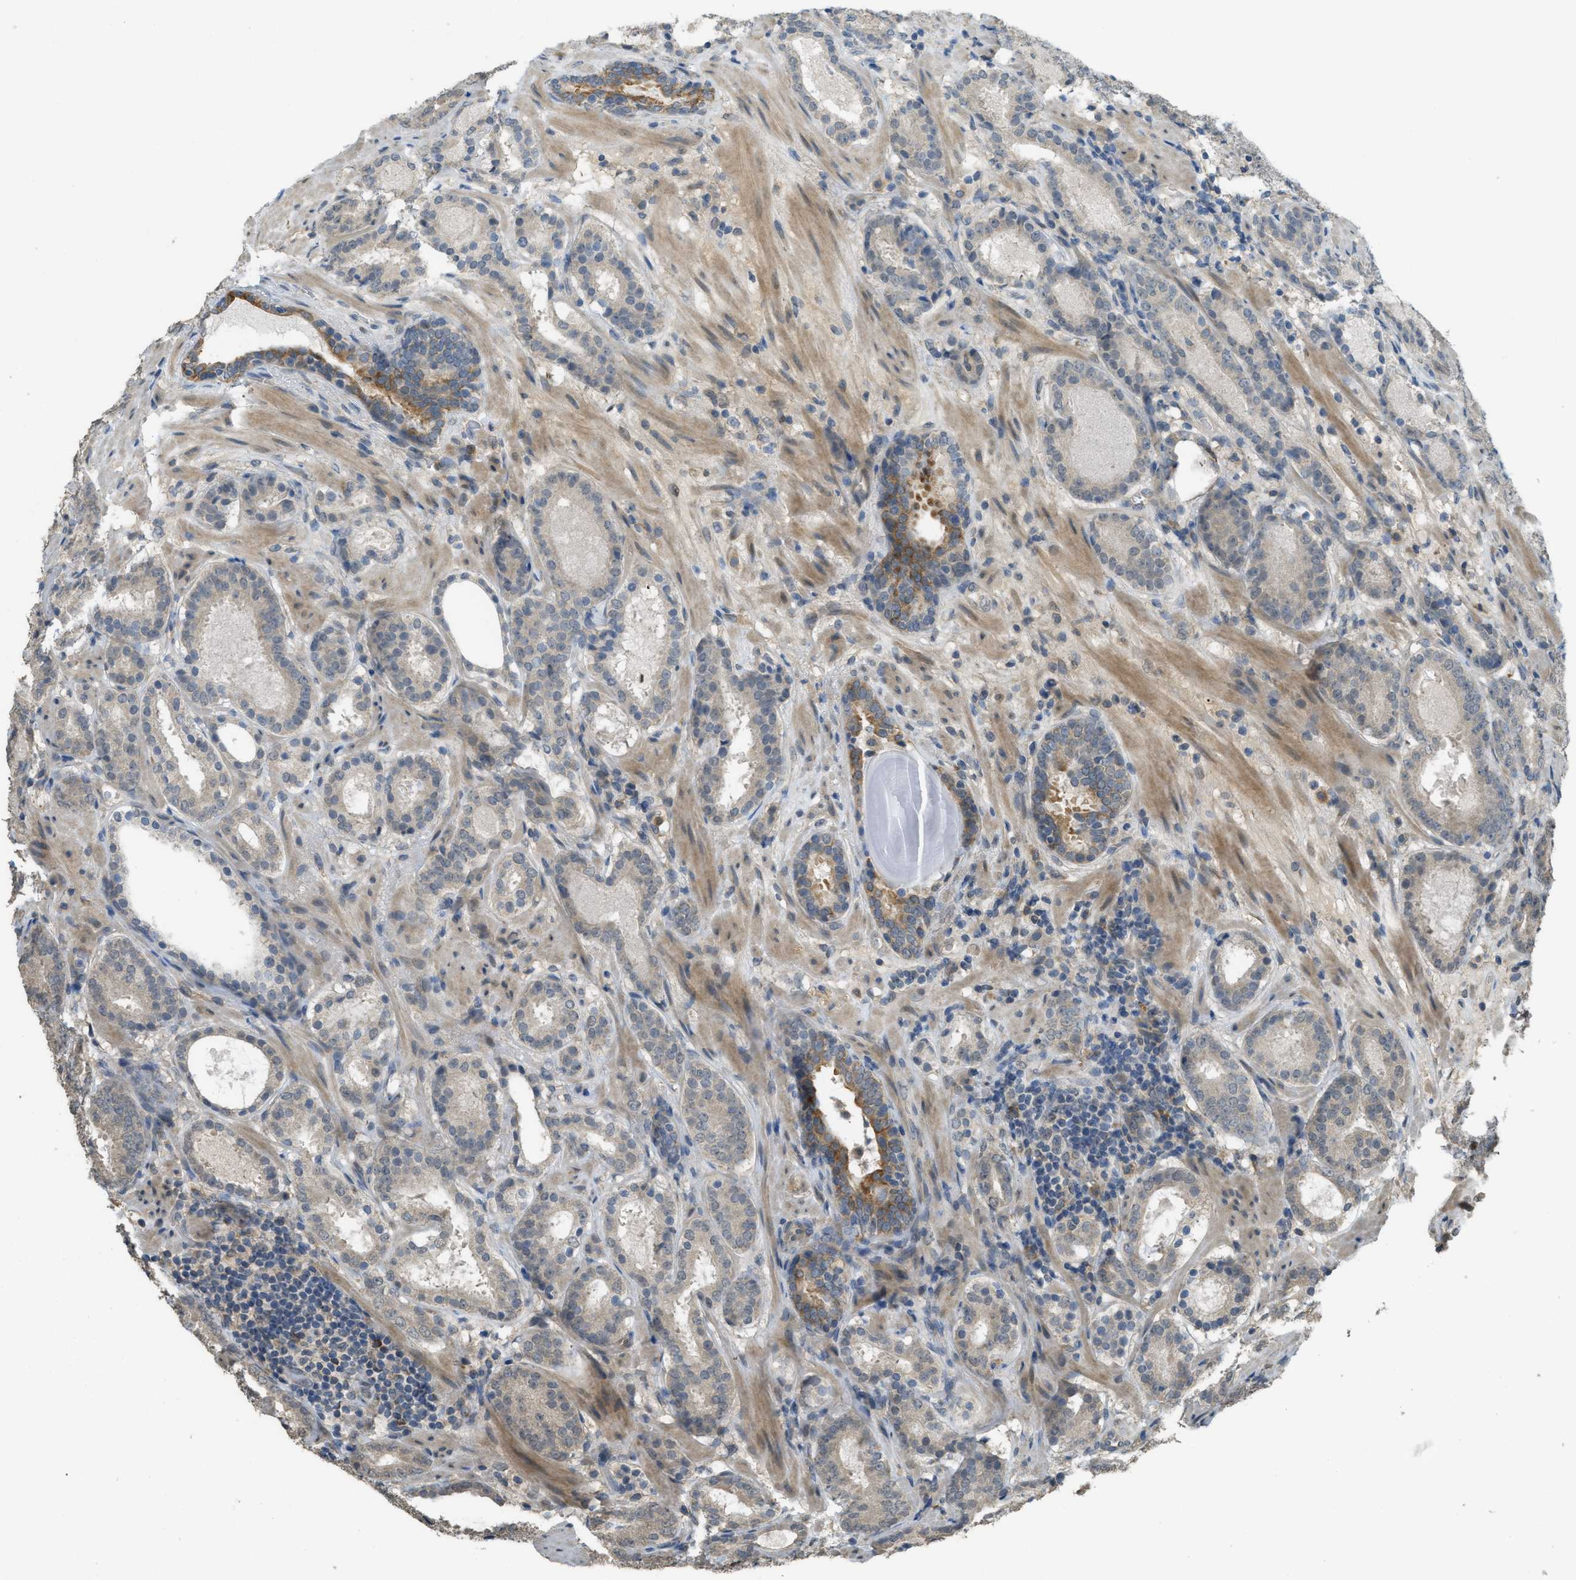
{"staining": {"intensity": "weak", "quantity": "<25%", "location": "cytoplasmic/membranous"}, "tissue": "prostate cancer", "cell_type": "Tumor cells", "image_type": "cancer", "snomed": [{"axis": "morphology", "description": "Adenocarcinoma, Low grade"}, {"axis": "topography", "description": "Prostate"}], "caption": "Immunohistochemistry (IHC) image of human low-grade adenocarcinoma (prostate) stained for a protein (brown), which demonstrates no expression in tumor cells.", "gene": "IGF2BP2", "patient": {"sex": "male", "age": 69}}